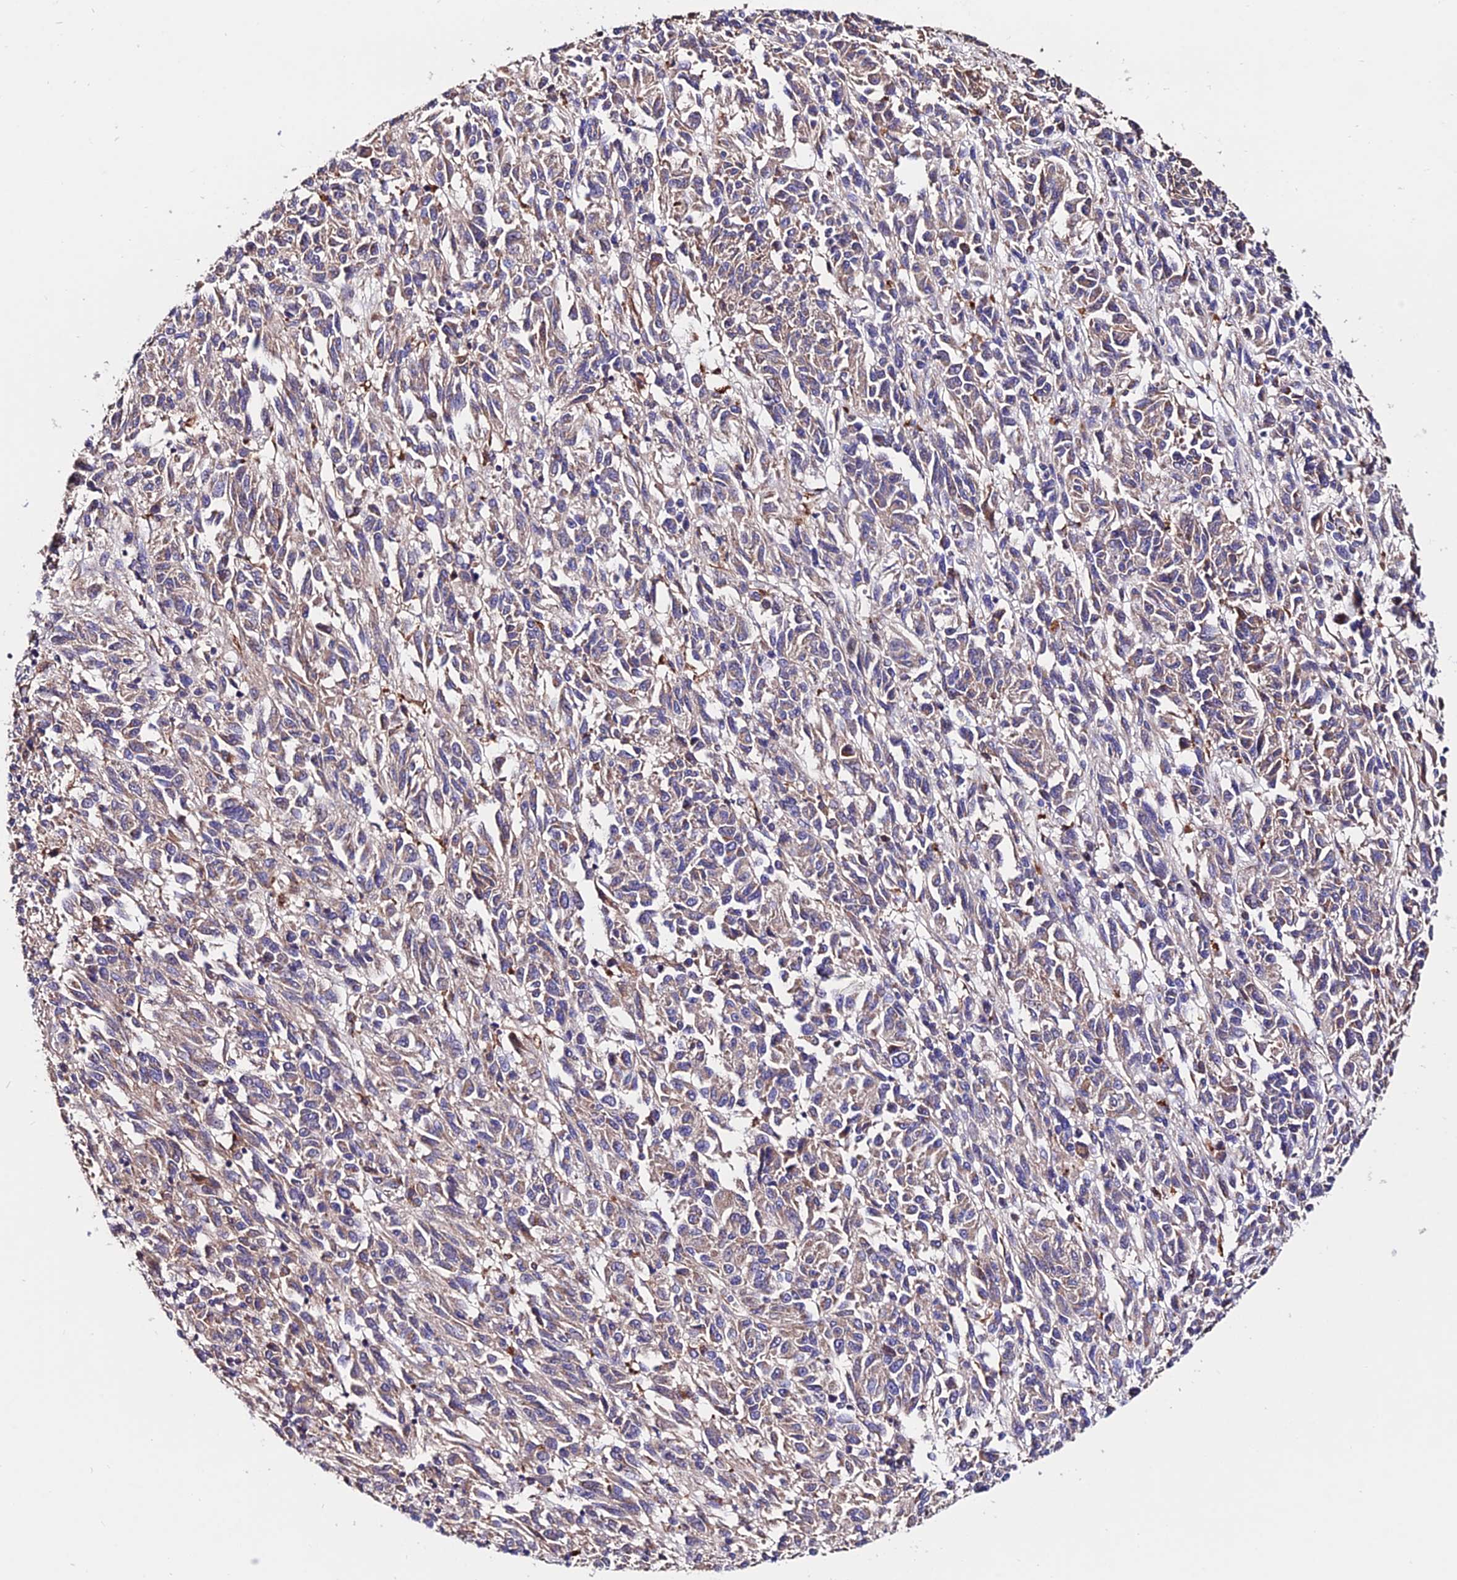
{"staining": {"intensity": "moderate", "quantity": "25%-75%", "location": "cytoplasmic/membranous"}, "tissue": "melanoma", "cell_type": "Tumor cells", "image_type": "cancer", "snomed": [{"axis": "morphology", "description": "Malignant melanoma, Metastatic site"}, {"axis": "topography", "description": "Lung"}], "caption": "Tumor cells reveal medium levels of moderate cytoplasmic/membranous staining in approximately 25%-75% of cells in human malignant melanoma (metastatic site).", "gene": "CDC37L1", "patient": {"sex": "male", "age": 64}}